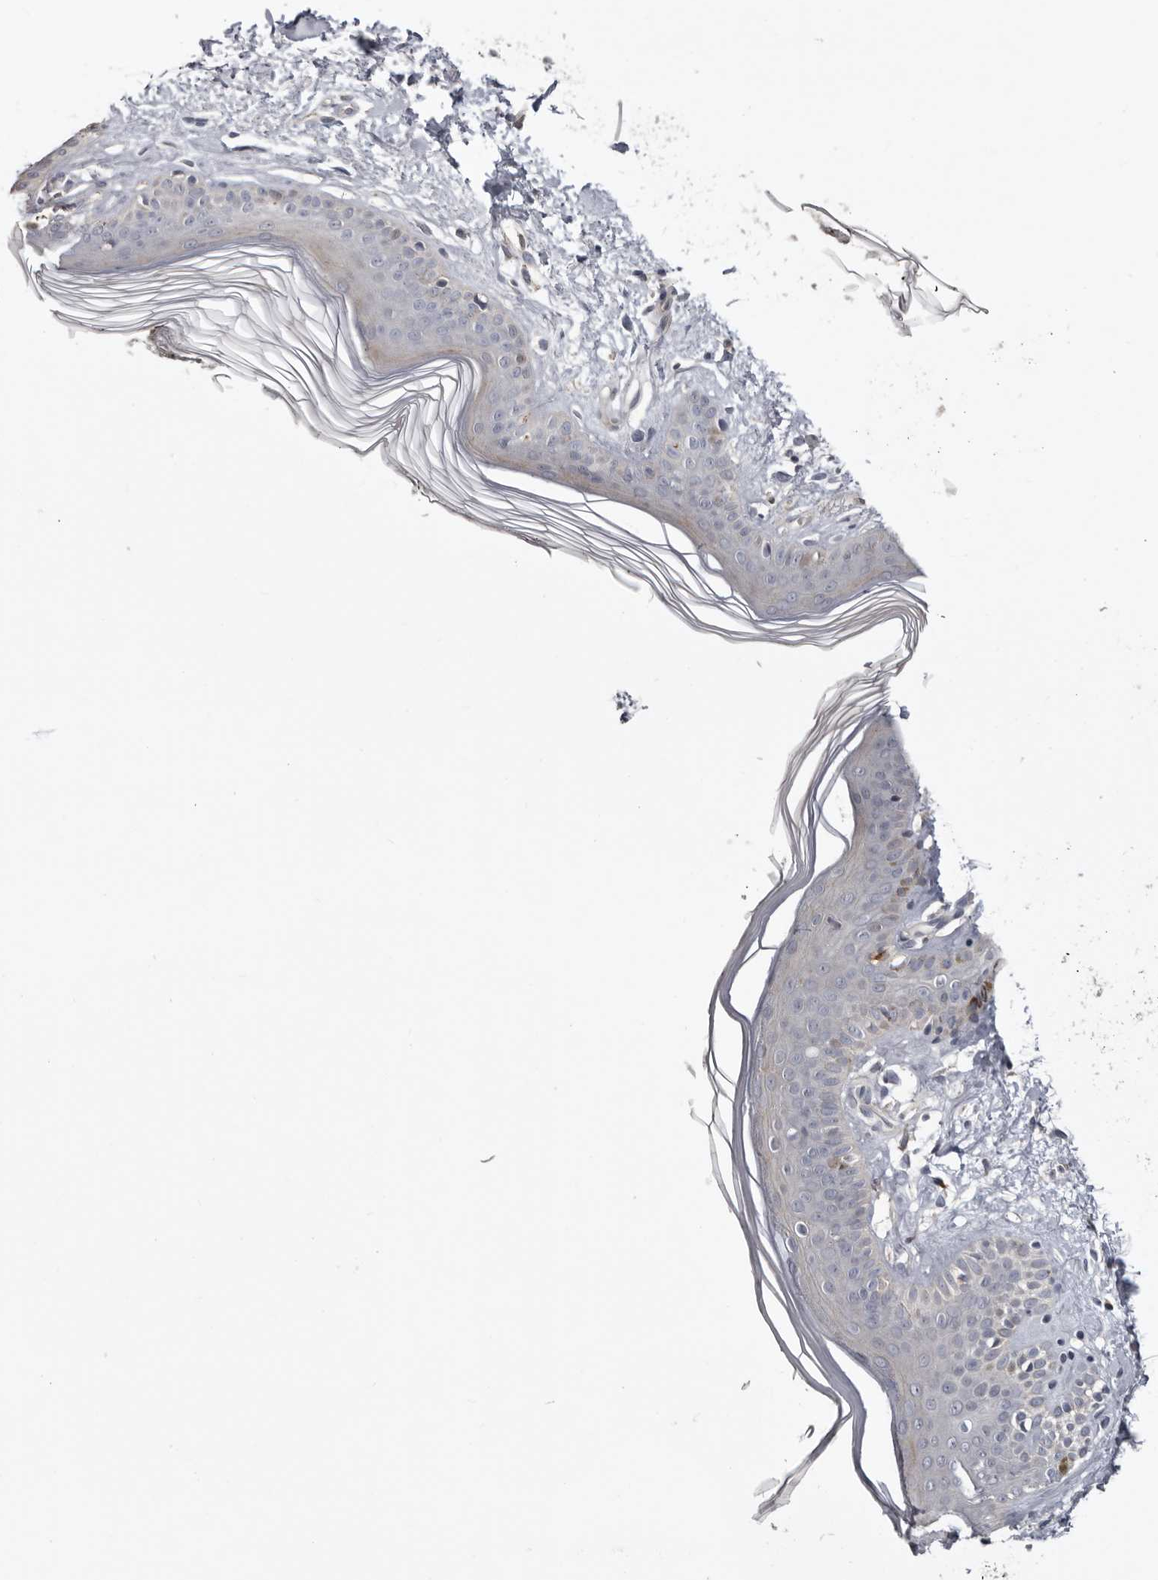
{"staining": {"intensity": "negative", "quantity": "none", "location": "none"}, "tissue": "skin", "cell_type": "Fibroblasts", "image_type": "normal", "snomed": [{"axis": "morphology", "description": "Normal tissue, NOS"}, {"axis": "topography", "description": "Skin"}], "caption": "High power microscopy image of an IHC histopathology image of benign skin, revealing no significant expression in fibroblasts. (DAB immunohistochemistry (IHC), high magnification).", "gene": "CDCA8", "patient": {"sex": "female", "age": 64}}